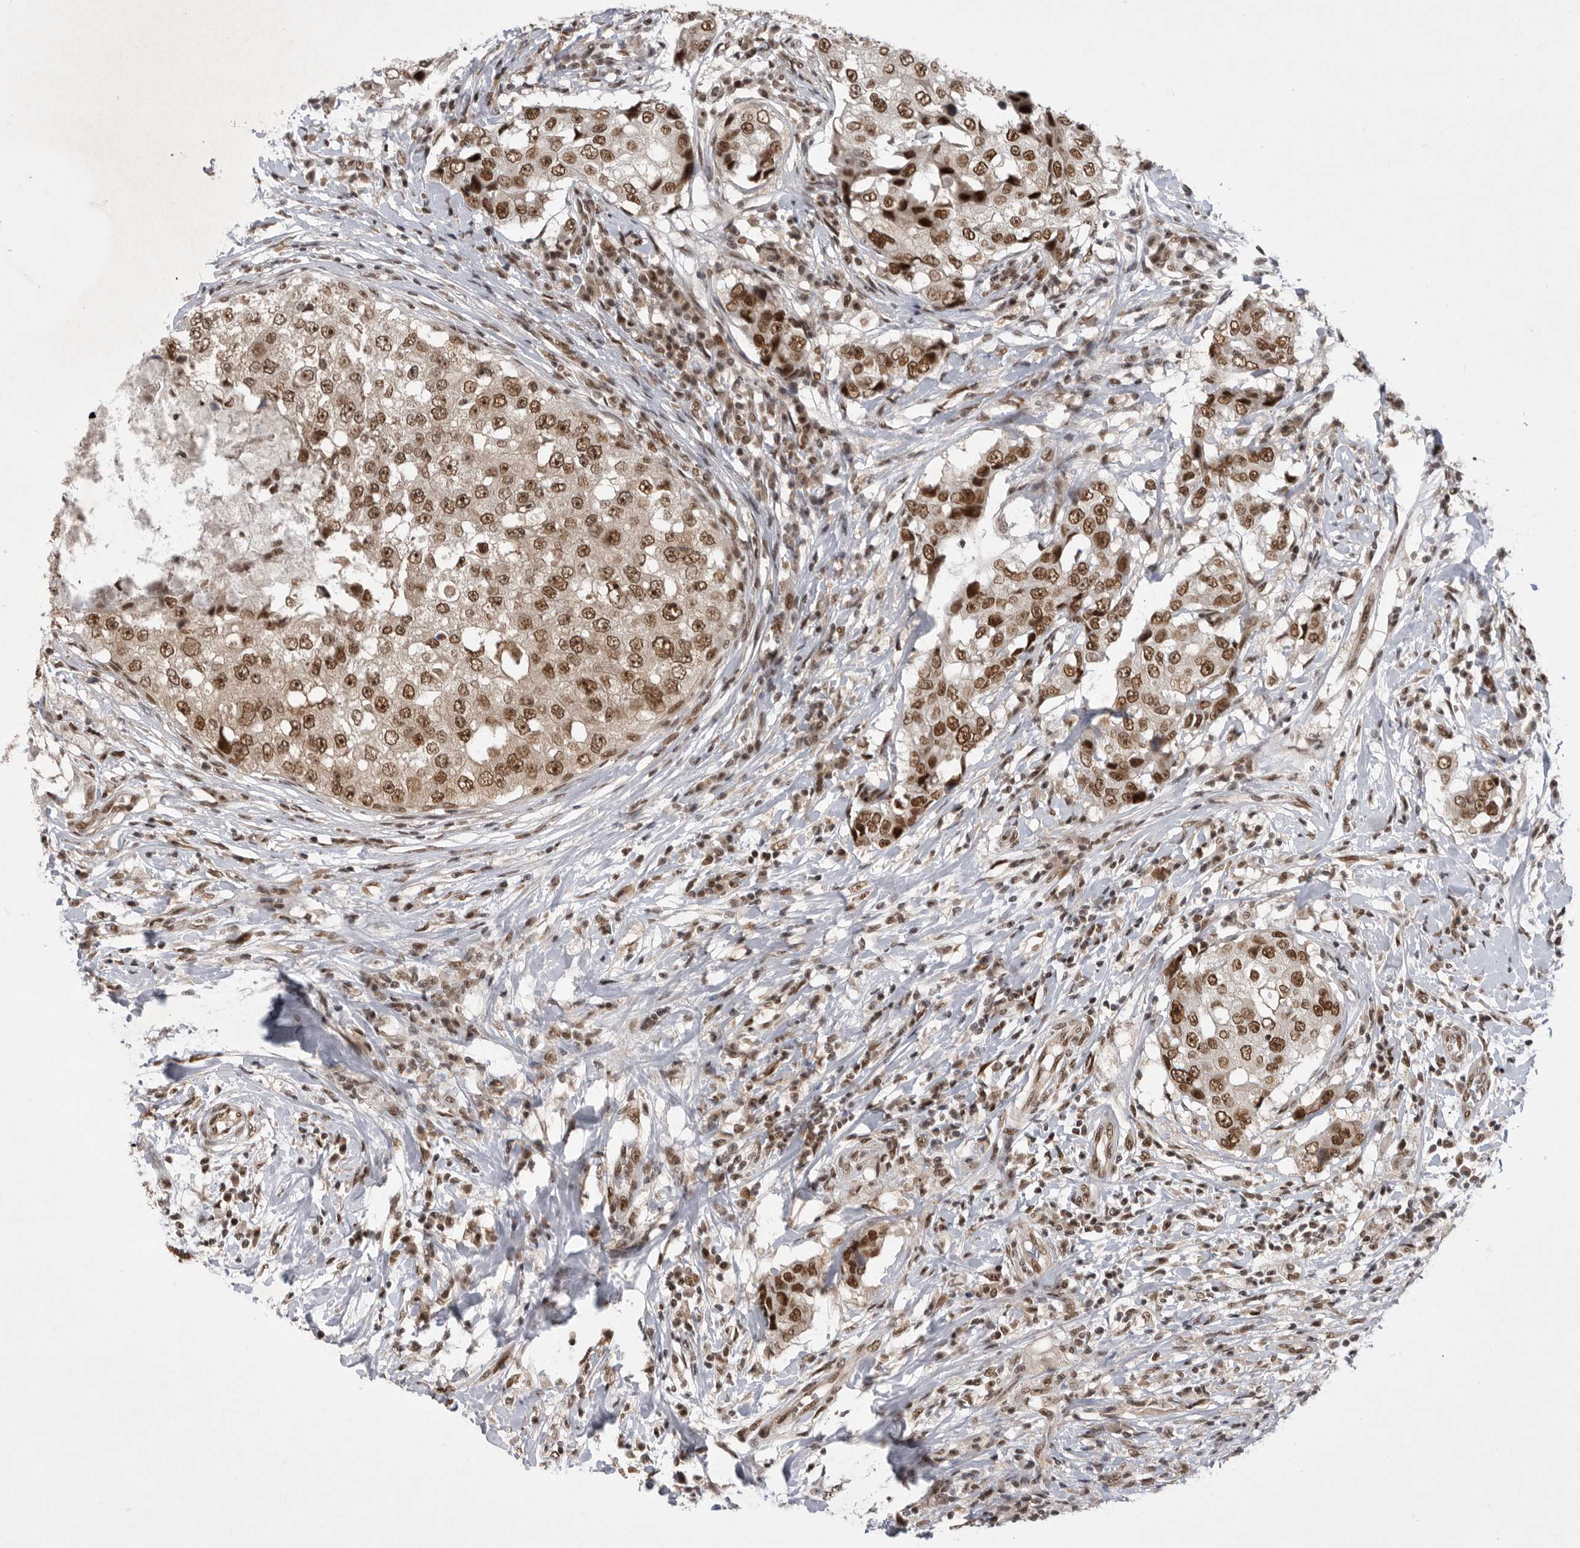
{"staining": {"intensity": "strong", "quantity": ">75%", "location": "nuclear"}, "tissue": "breast cancer", "cell_type": "Tumor cells", "image_type": "cancer", "snomed": [{"axis": "morphology", "description": "Duct carcinoma"}, {"axis": "topography", "description": "Breast"}], "caption": "An IHC image of tumor tissue is shown. Protein staining in brown highlights strong nuclear positivity in breast intraductal carcinoma within tumor cells.", "gene": "ZNF830", "patient": {"sex": "female", "age": 27}}